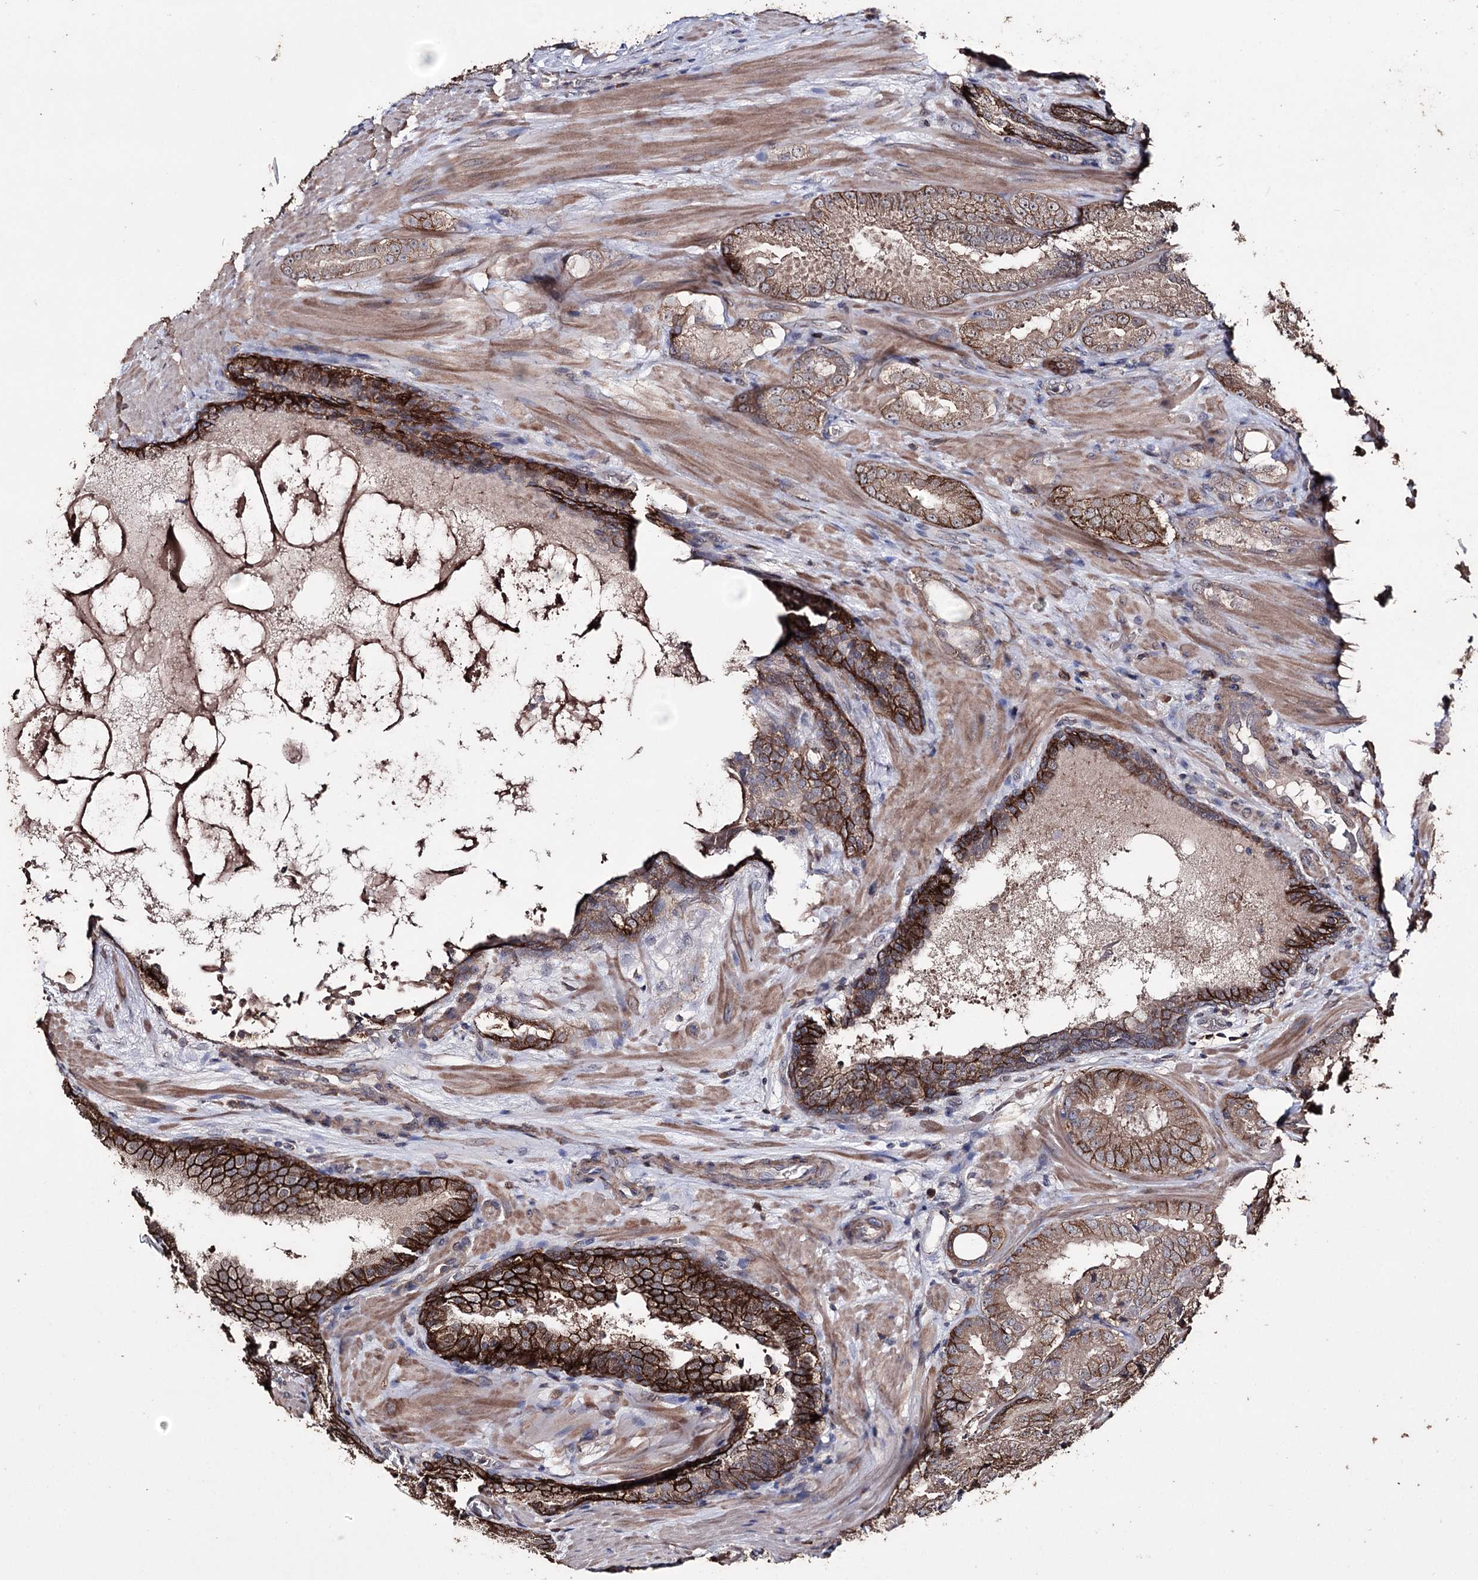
{"staining": {"intensity": "moderate", "quantity": ">75%", "location": "cytoplasmic/membranous"}, "tissue": "prostate cancer", "cell_type": "Tumor cells", "image_type": "cancer", "snomed": [{"axis": "morphology", "description": "Adenocarcinoma, High grade"}, {"axis": "topography", "description": "Prostate"}], "caption": "Protein analysis of high-grade adenocarcinoma (prostate) tissue demonstrates moderate cytoplasmic/membranous expression in approximately >75% of tumor cells.", "gene": "ZNF662", "patient": {"sex": "male", "age": 60}}